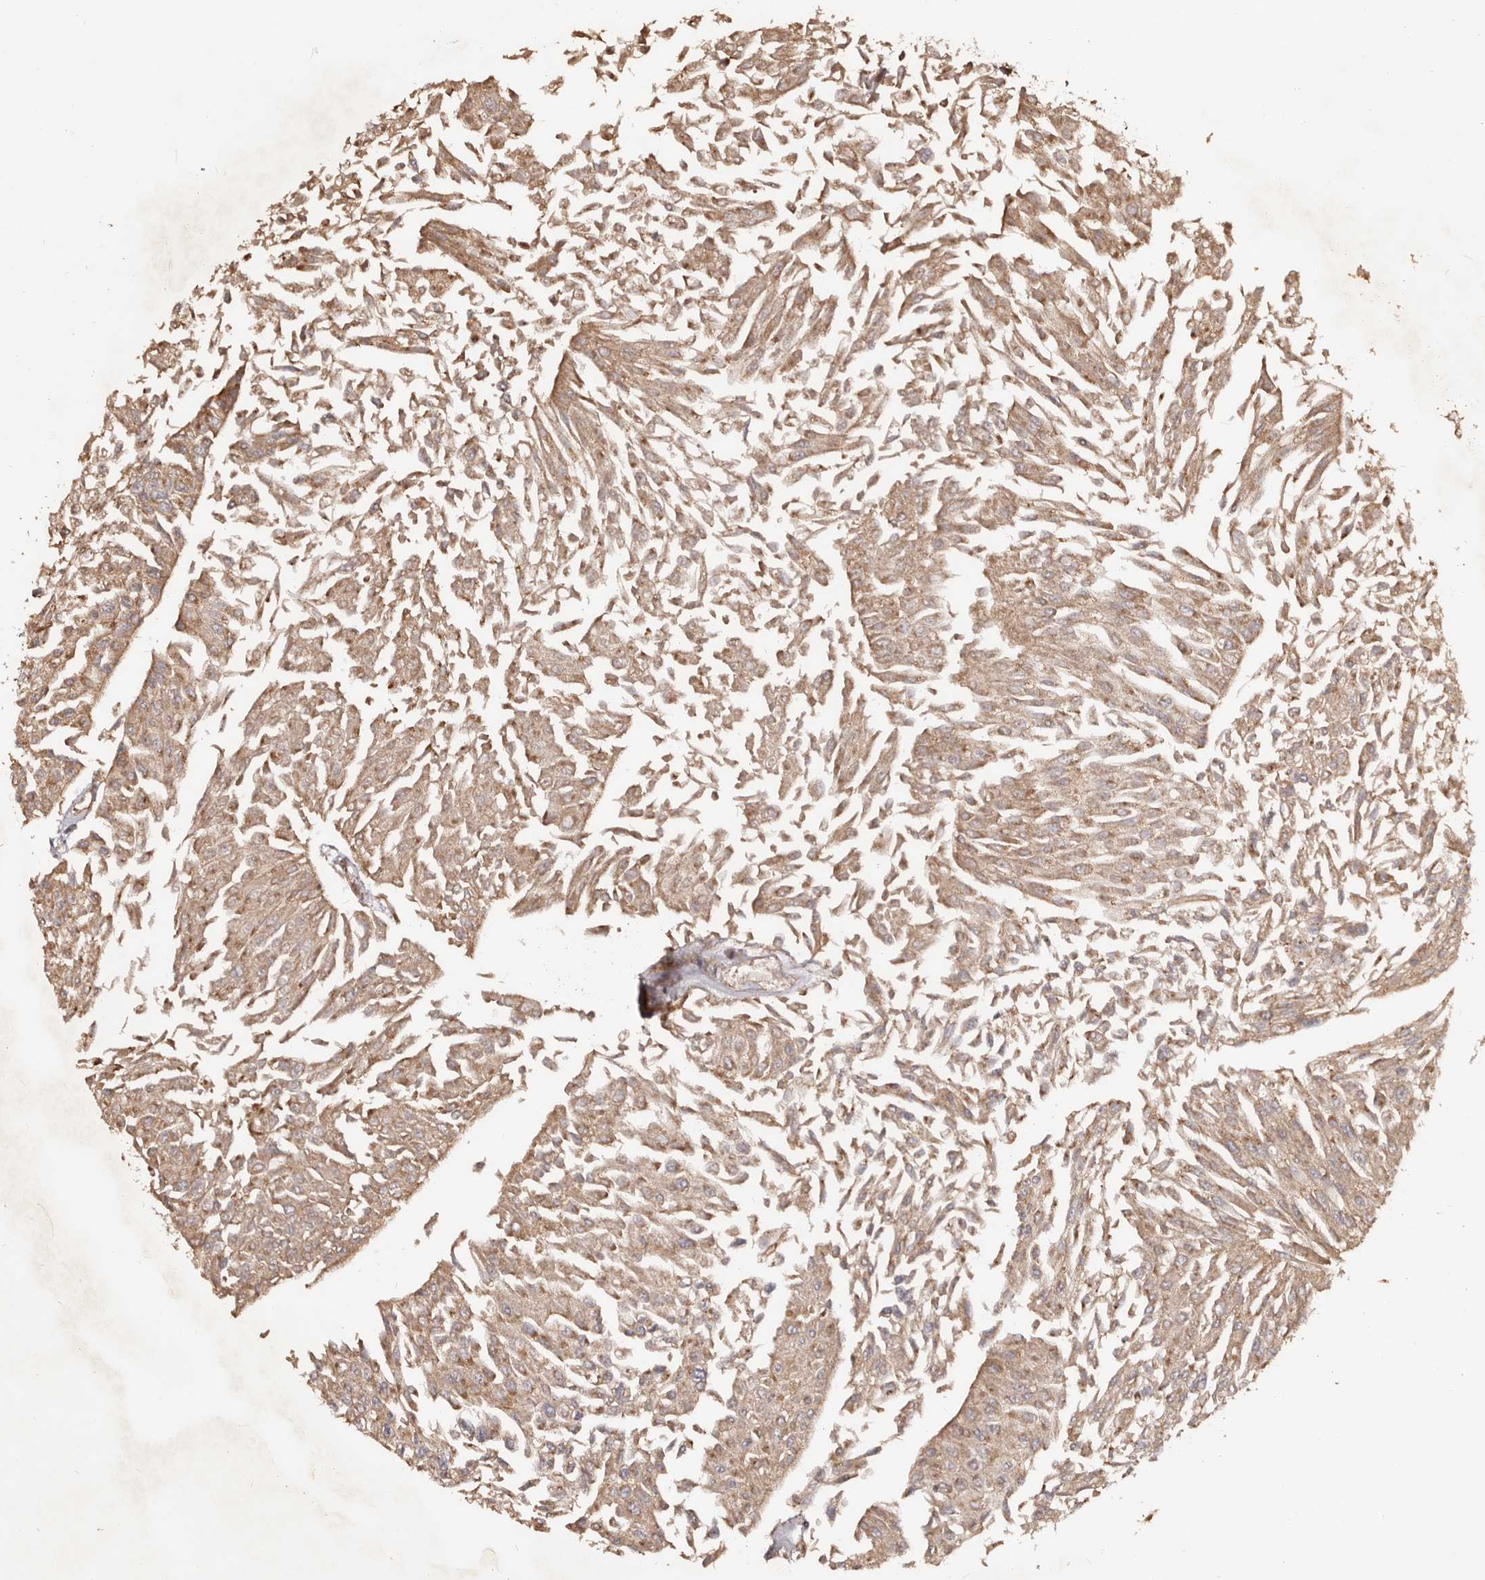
{"staining": {"intensity": "moderate", "quantity": ">75%", "location": "cytoplasmic/membranous"}, "tissue": "urothelial cancer", "cell_type": "Tumor cells", "image_type": "cancer", "snomed": [{"axis": "morphology", "description": "Urothelial carcinoma, Low grade"}, {"axis": "topography", "description": "Urinary bladder"}], "caption": "Urothelial carcinoma (low-grade) stained with a protein marker shows moderate staining in tumor cells.", "gene": "GTPBP1", "patient": {"sex": "male", "age": 67}}